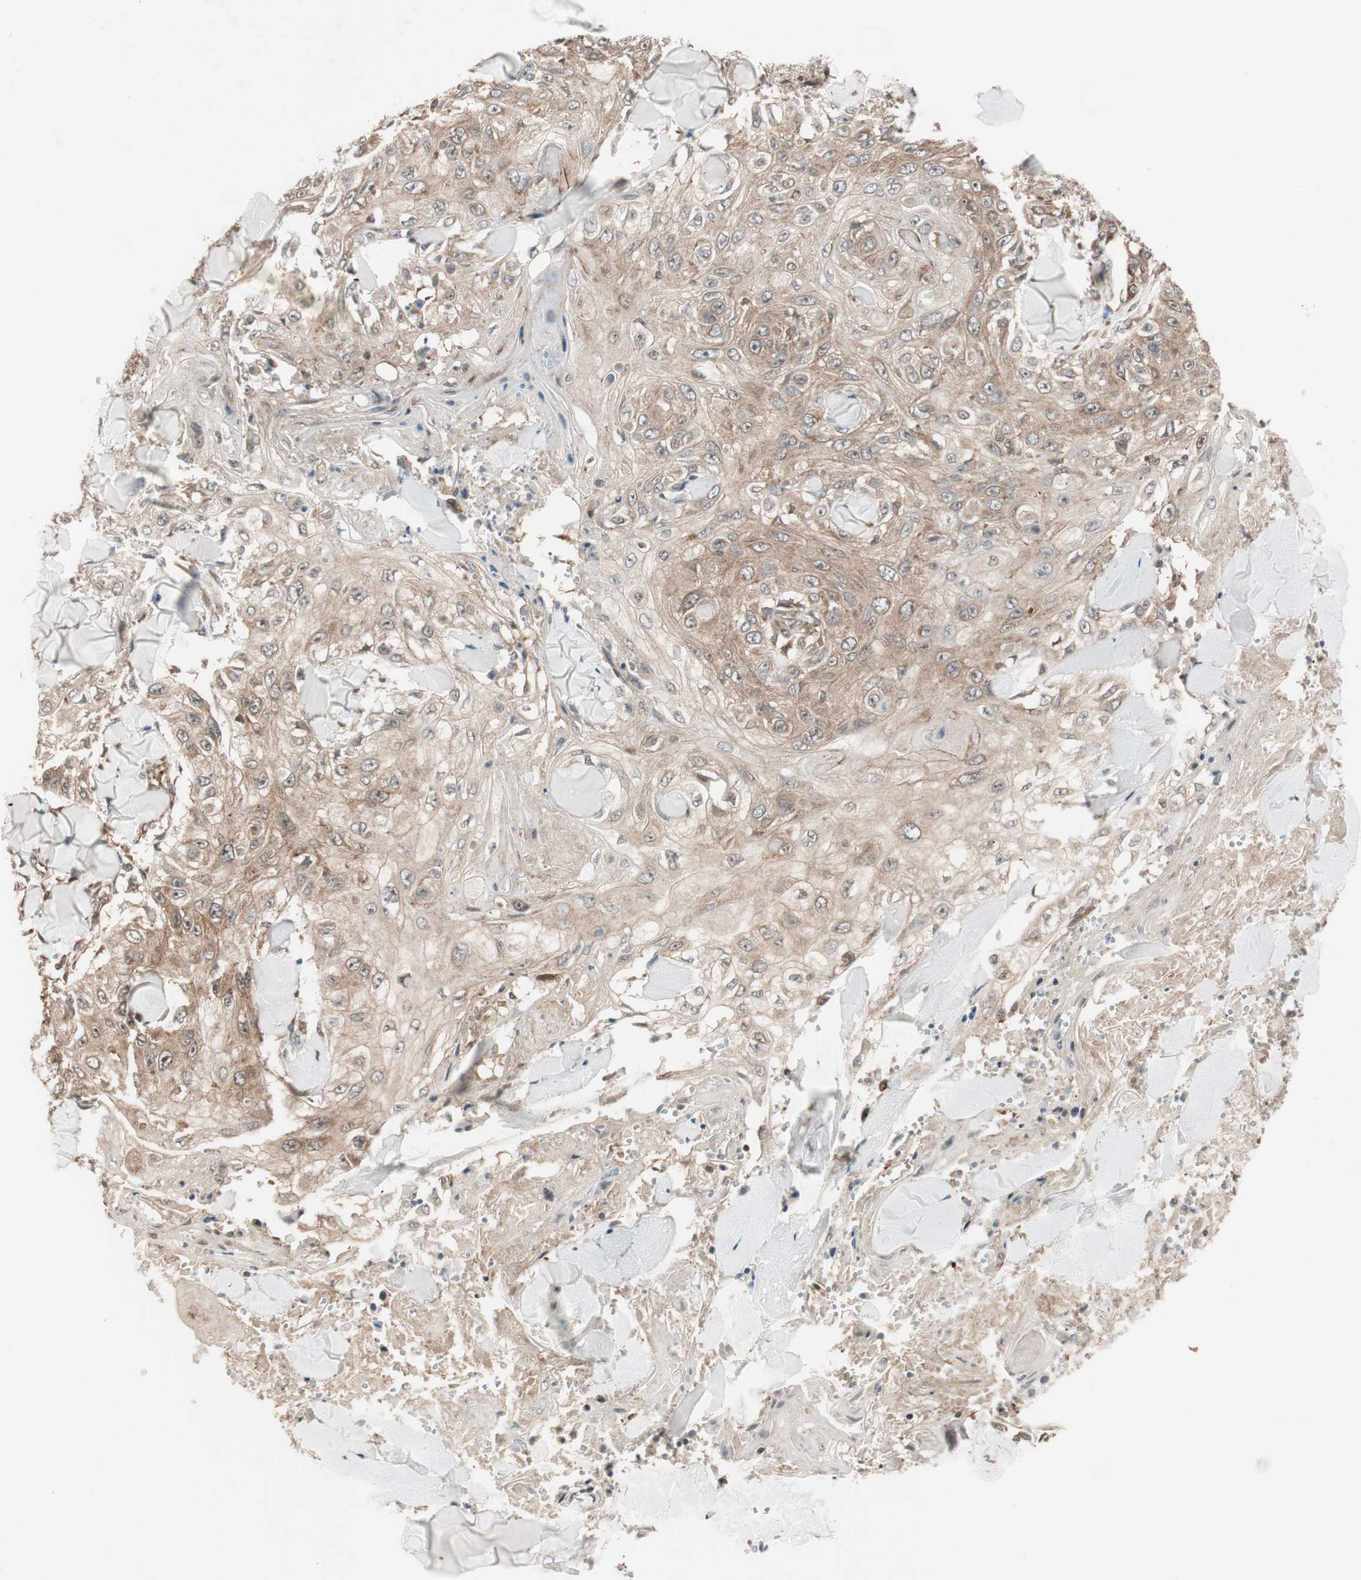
{"staining": {"intensity": "moderate", "quantity": ">75%", "location": "cytoplasmic/membranous"}, "tissue": "skin cancer", "cell_type": "Tumor cells", "image_type": "cancer", "snomed": [{"axis": "morphology", "description": "Squamous cell carcinoma, NOS"}, {"axis": "topography", "description": "Skin"}], "caption": "Immunohistochemical staining of skin squamous cell carcinoma shows moderate cytoplasmic/membranous protein expression in approximately >75% of tumor cells.", "gene": "FBXO5", "patient": {"sex": "male", "age": 86}}